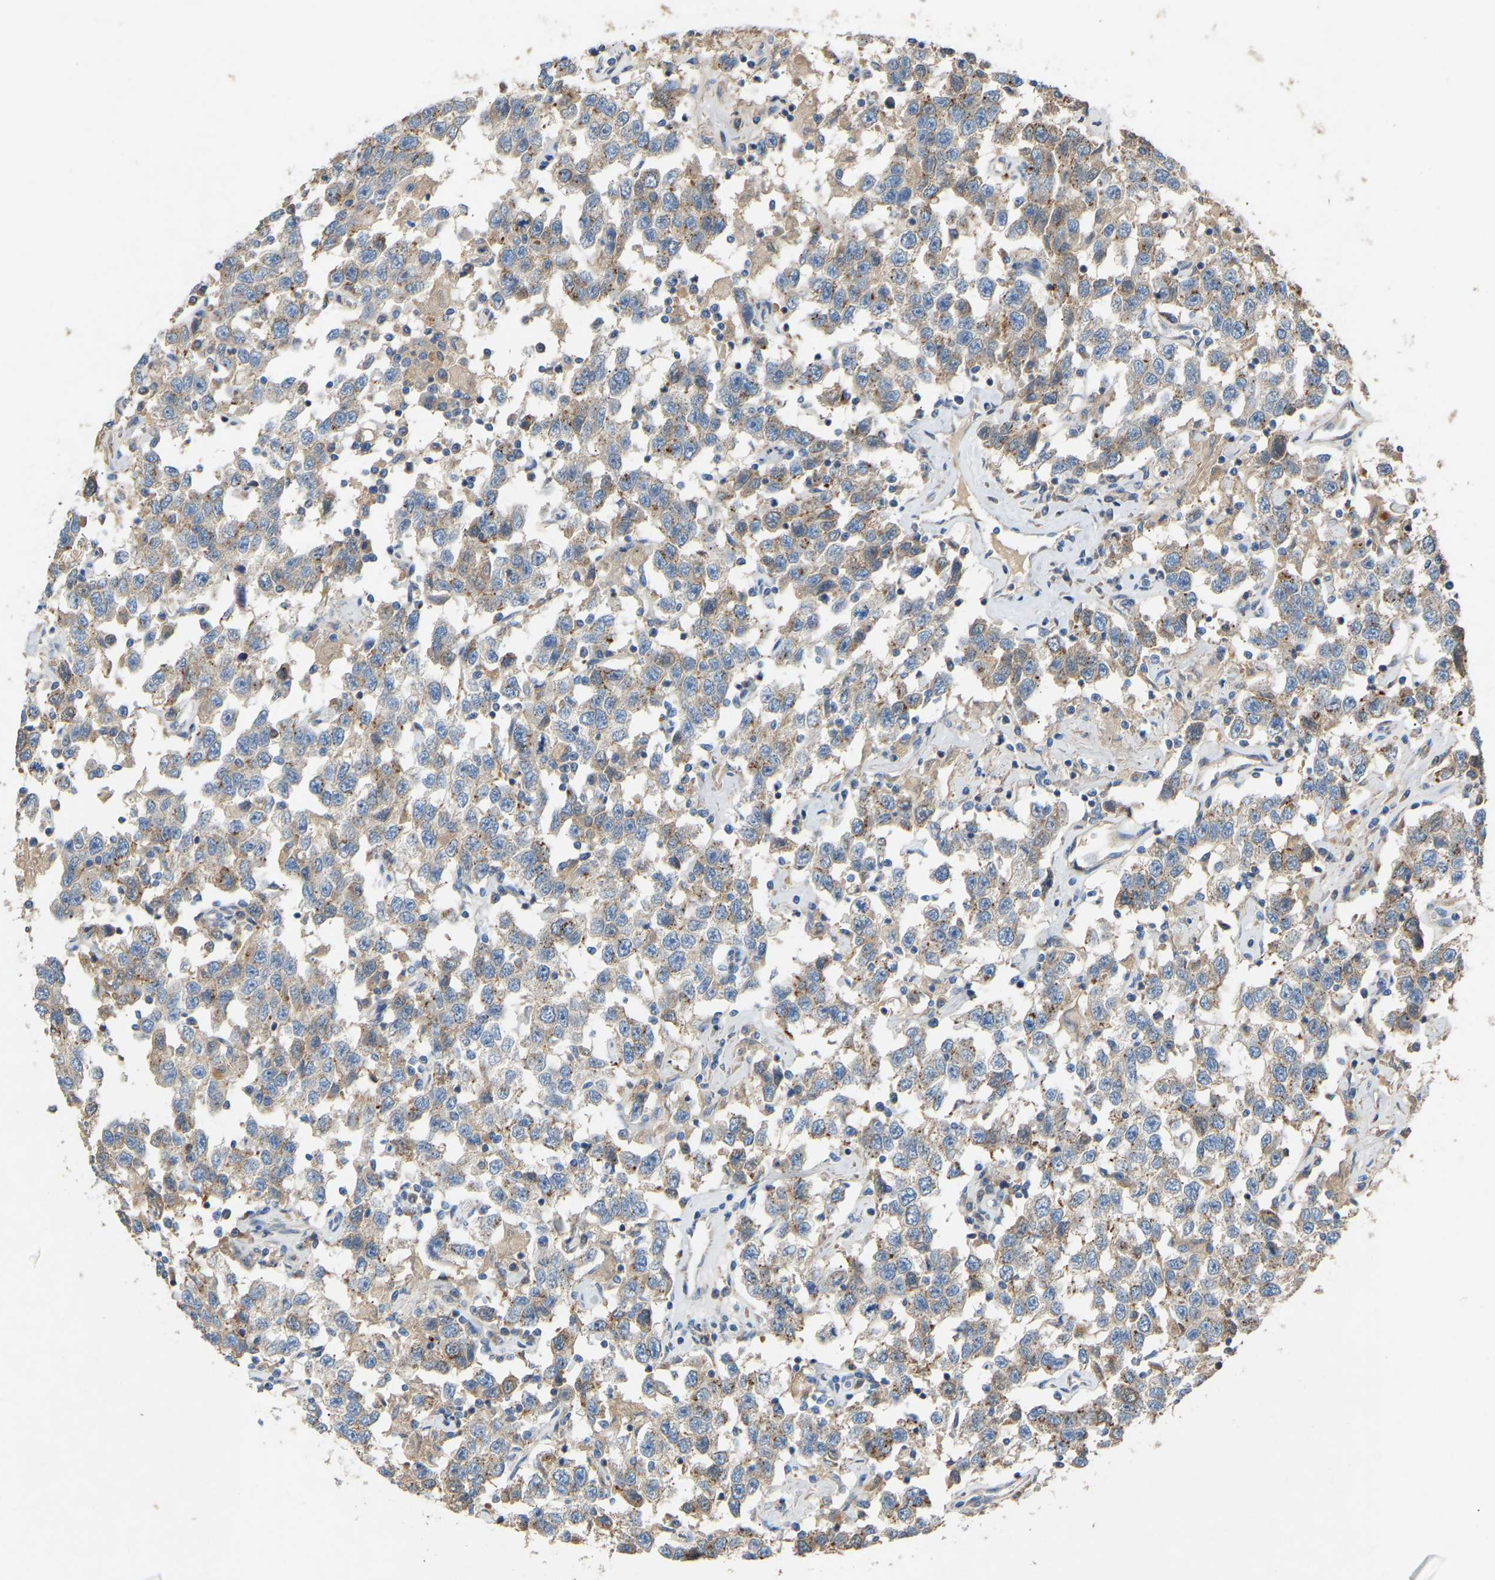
{"staining": {"intensity": "weak", "quantity": ">75%", "location": "cytoplasmic/membranous"}, "tissue": "testis cancer", "cell_type": "Tumor cells", "image_type": "cancer", "snomed": [{"axis": "morphology", "description": "Seminoma, NOS"}, {"axis": "topography", "description": "Testis"}], "caption": "Immunohistochemical staining of human seminoma (testis) reveals low levels of weak cytoplasmic/membranous staining in about >75% of tumor cells.", "gene": "RGP1", "patient": {"sex": "male", "age": 41}}